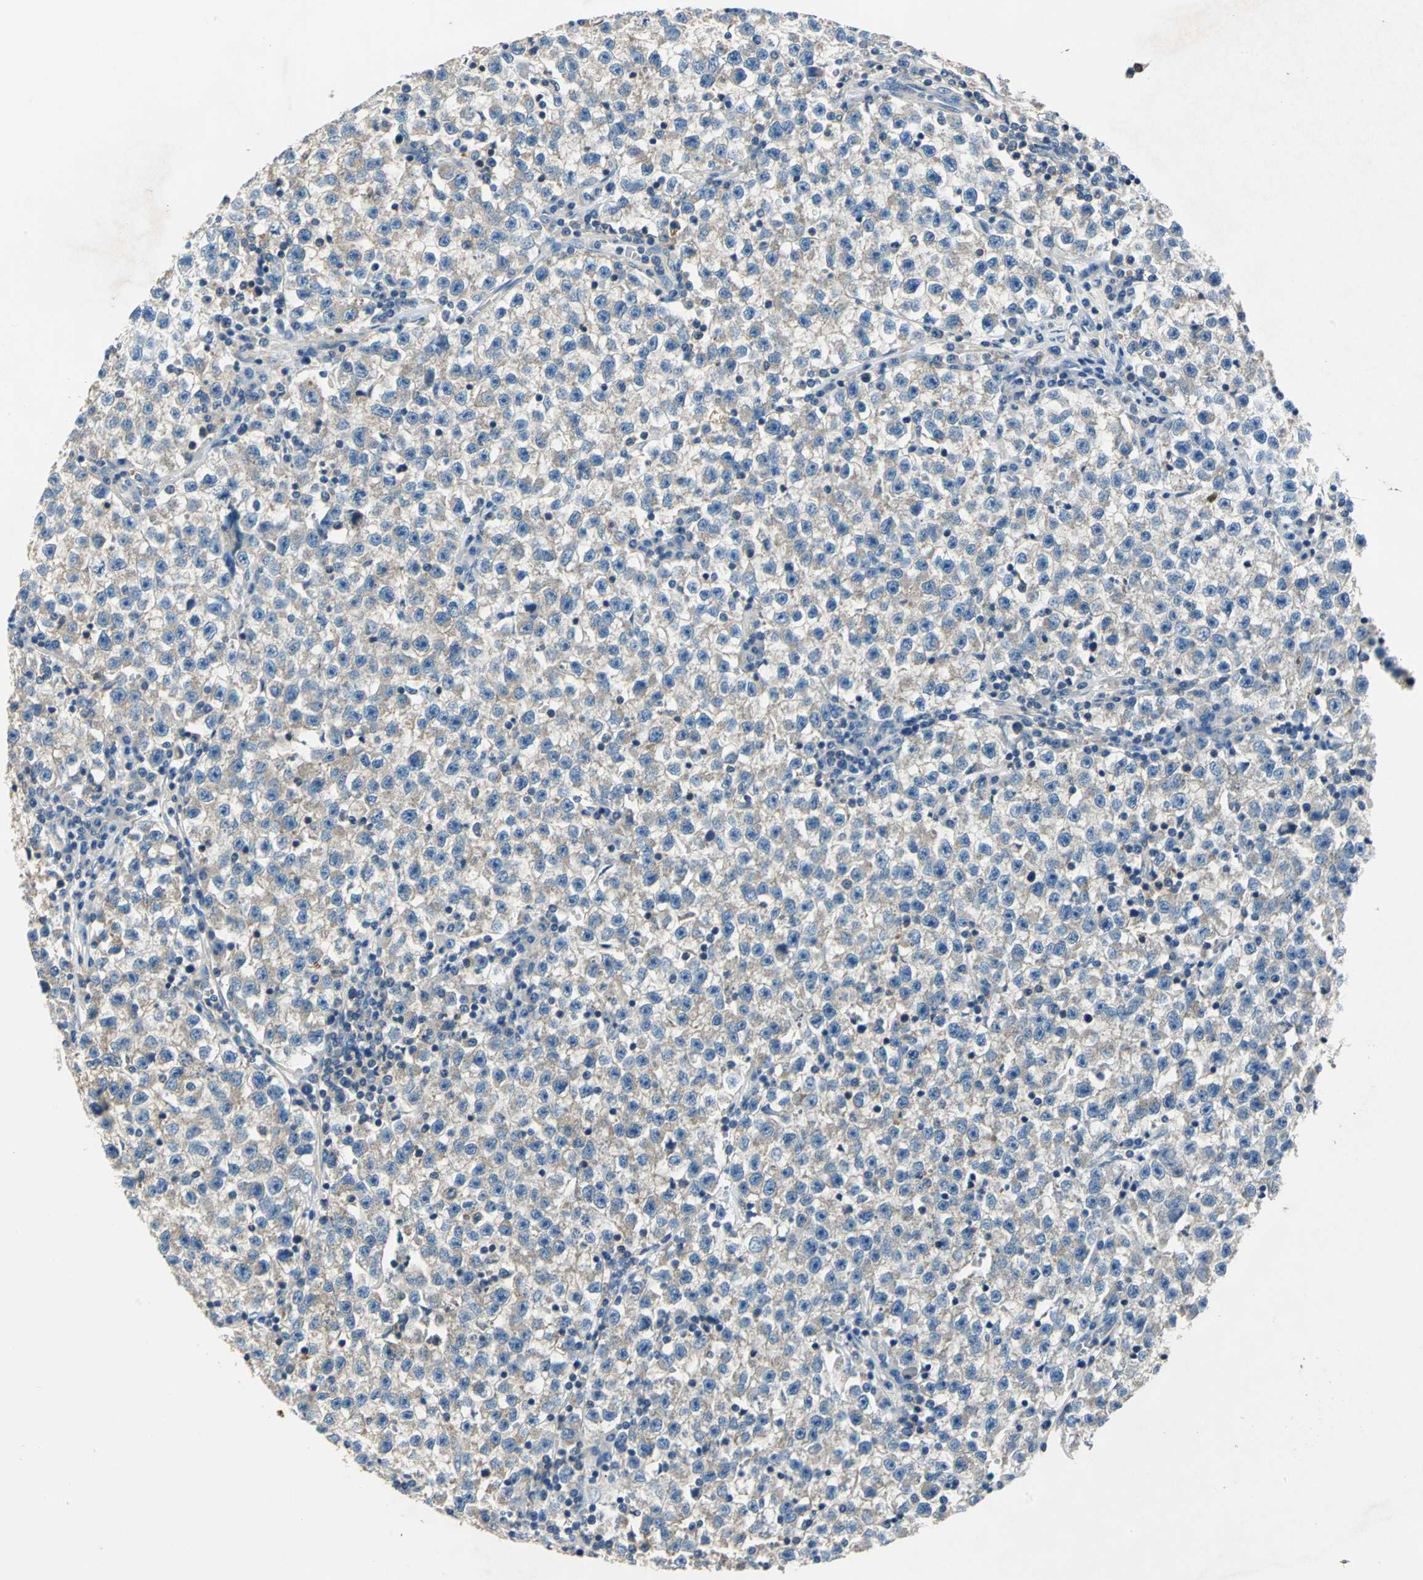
{"staining": {"intensity": "weak", "quantity": ">75%", "location": "cytoplasmic/membranous"}, "tissue": "testis cancer", "cell_type": "Tumor cells", "image_type": "cancer", "snomed": [{"axis": "morphology", "description": "Seminoma, NOS"}, {"axis": "topography", "description": "Testis"}], "caption": "DAB (3,3'-diaminobenzidine) immunohistochemical staining of human seminoma (testis) exhibits weak cytoplasmic/membranous protein expression in approximately >75% of tumor cells. Using DAB (3,3'-diaminobenzidine) (brown) and hematoxylin (blue) stains, captured at high magnification using brightfield microscopy.", "gene": "DDX3Y", "patient": {"sex": "male", "age": 22}}